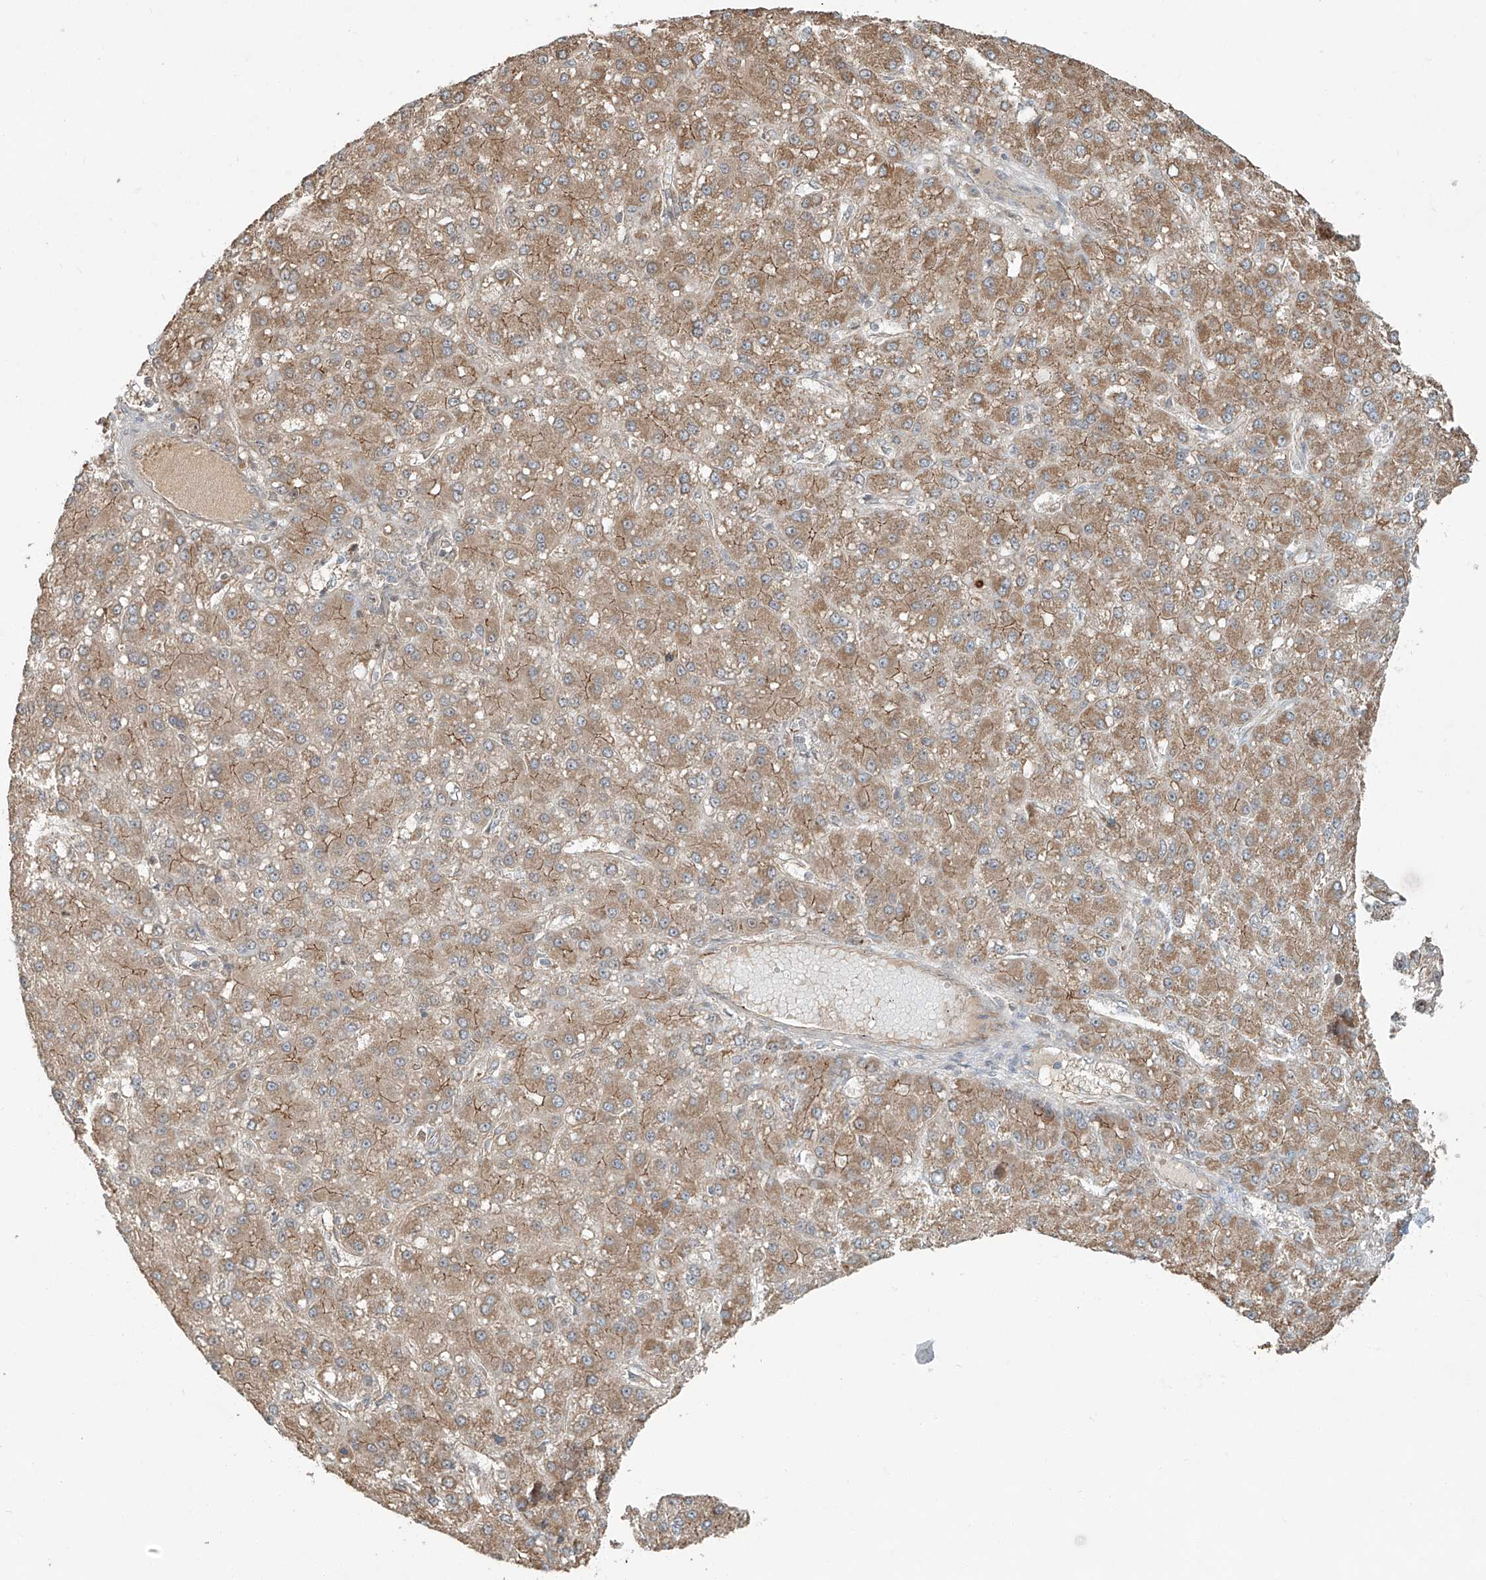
{"staining": {"intensity": "moderate", "quantity": ">75%", "location": "cytoplasmic/membranous"}, "tissue": "liver cancer", "cell_type": "Tumor cells", "image_type": "cancer", "snomed": [{"axis": "morphology", "description": "Carcinoma, Hepatocellular, NOS"}, {"axis": "topography", "description": "Liver"}], "caption": "Immunohistochemistry (IHC) image of human liver cancer (hepatocellular carcinoma) stained for a protein (brown), which displays medium levels of moderate cytoplasmic/membranous expression in approximately >75% of tumor cells.", "gene": "ZNF16", "patient": {"sex": "male", "age": 67}}